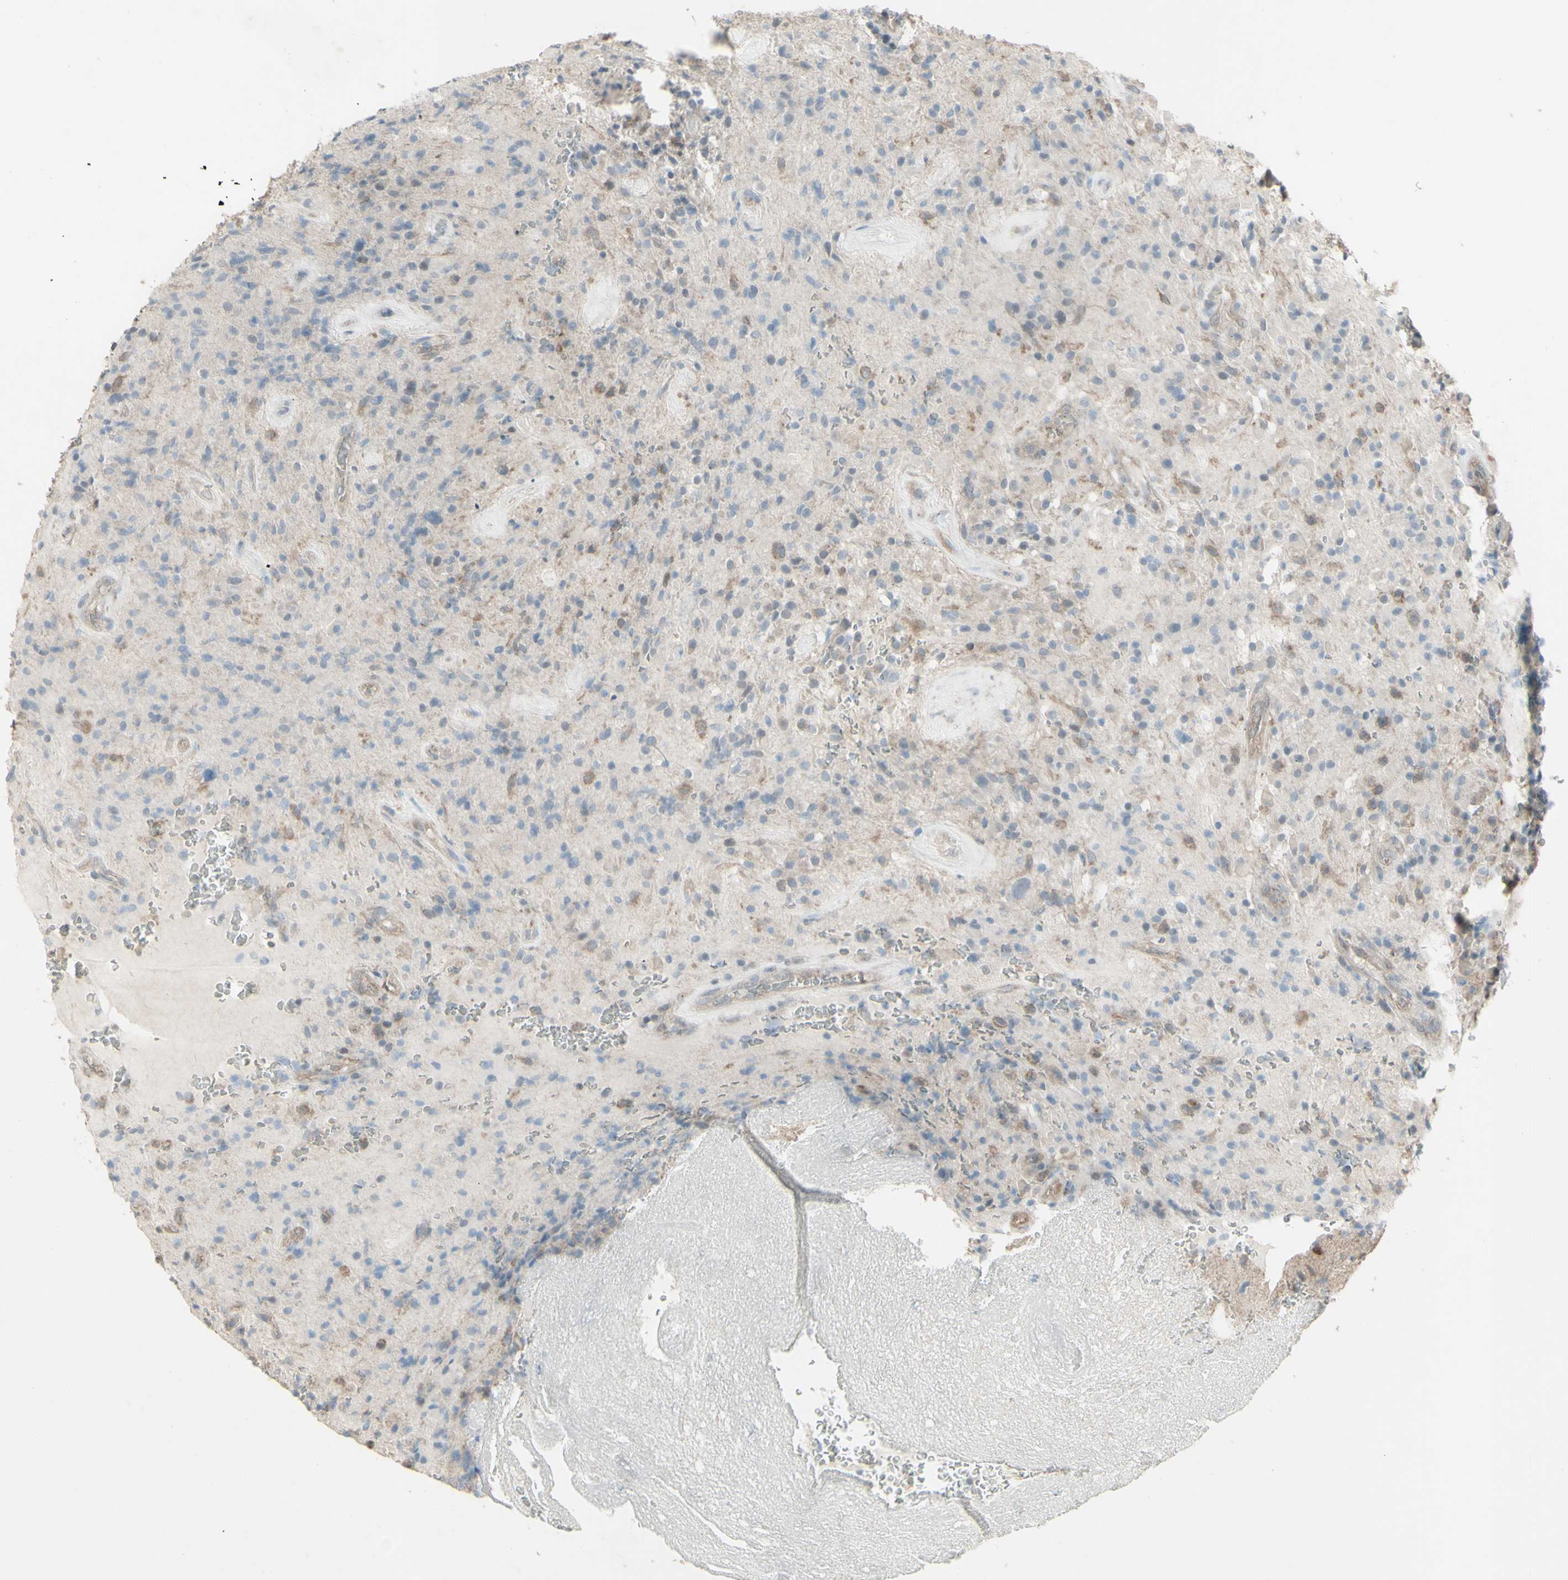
{"staining": {"intensity": "negative", "quantity": "none", "location": "none"}, "tissue": "glioma", "cell_type": "Tumor cells", "image_type": "cancer", "snomed": [{"axis": "morphology", "description": "Glioma, malignant, High grade"}, {"axis": "topography", "description": "Brain"}], "caption": "Human glioma stained for a protein using IHC displays no expression in tumor cells.", "gene": "FXYD3", "patient": {"sex": "male", "age": 71}}